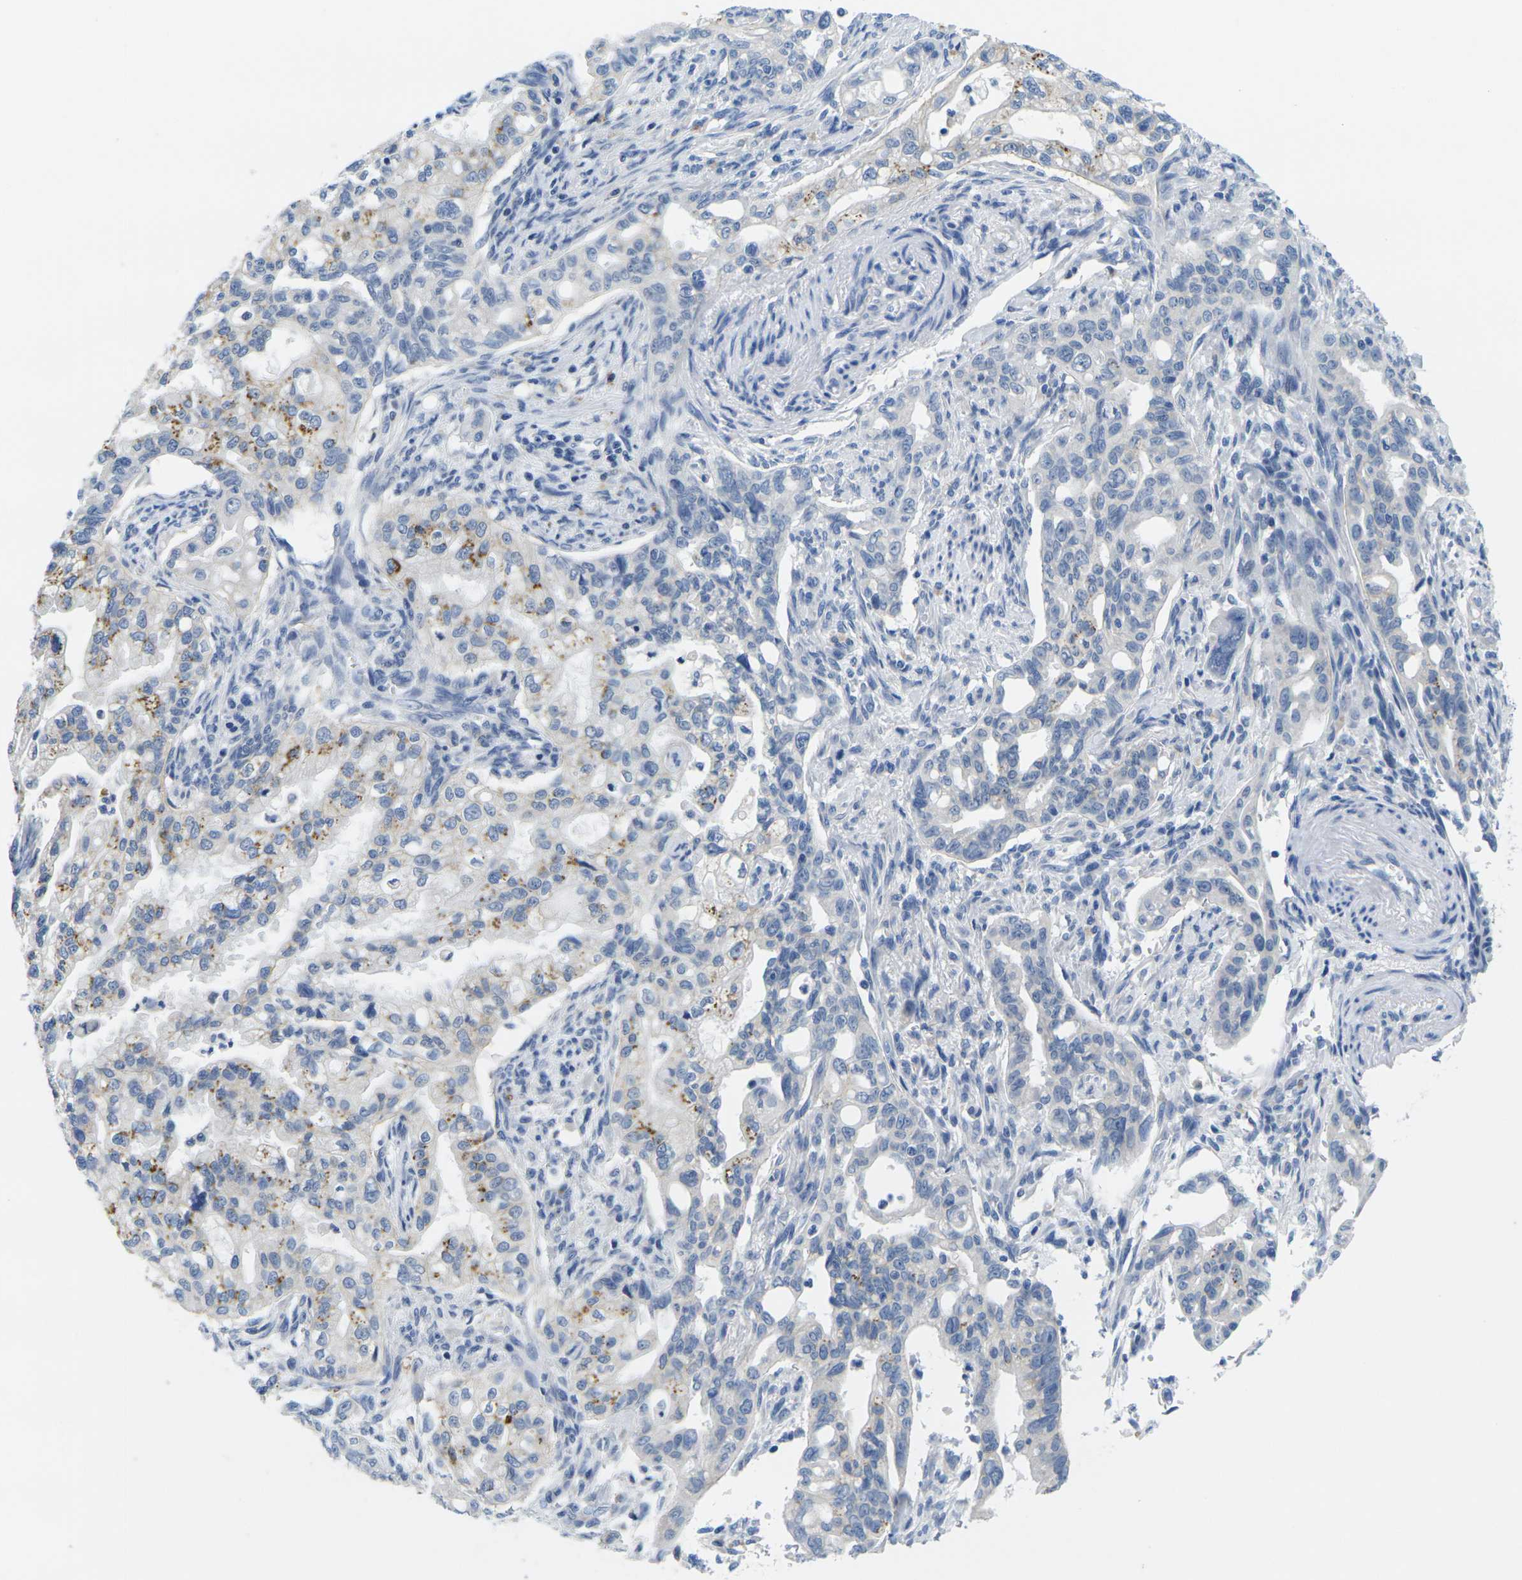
{"staining": {"intensity": "moderate", "quantity": "<25%", "location": "cytoplasmic/membranous"}, "tissue": "pancreatic cancer", "cell_type": "Tumor cells", "image_type": "cancer", "snomed": [{"axis": "morphology", "description": "Normal tissue, NOS"}, {"axis": "topography", "description": "Pancreas"}], "caption": "Protein staining demonstrates moderate cytoplasmic/membranous positivity in about <25% of tumor cells in pancreatic cancer.", "gene": "FAM3D", "patient": {"sex": "male", "age": 42}}